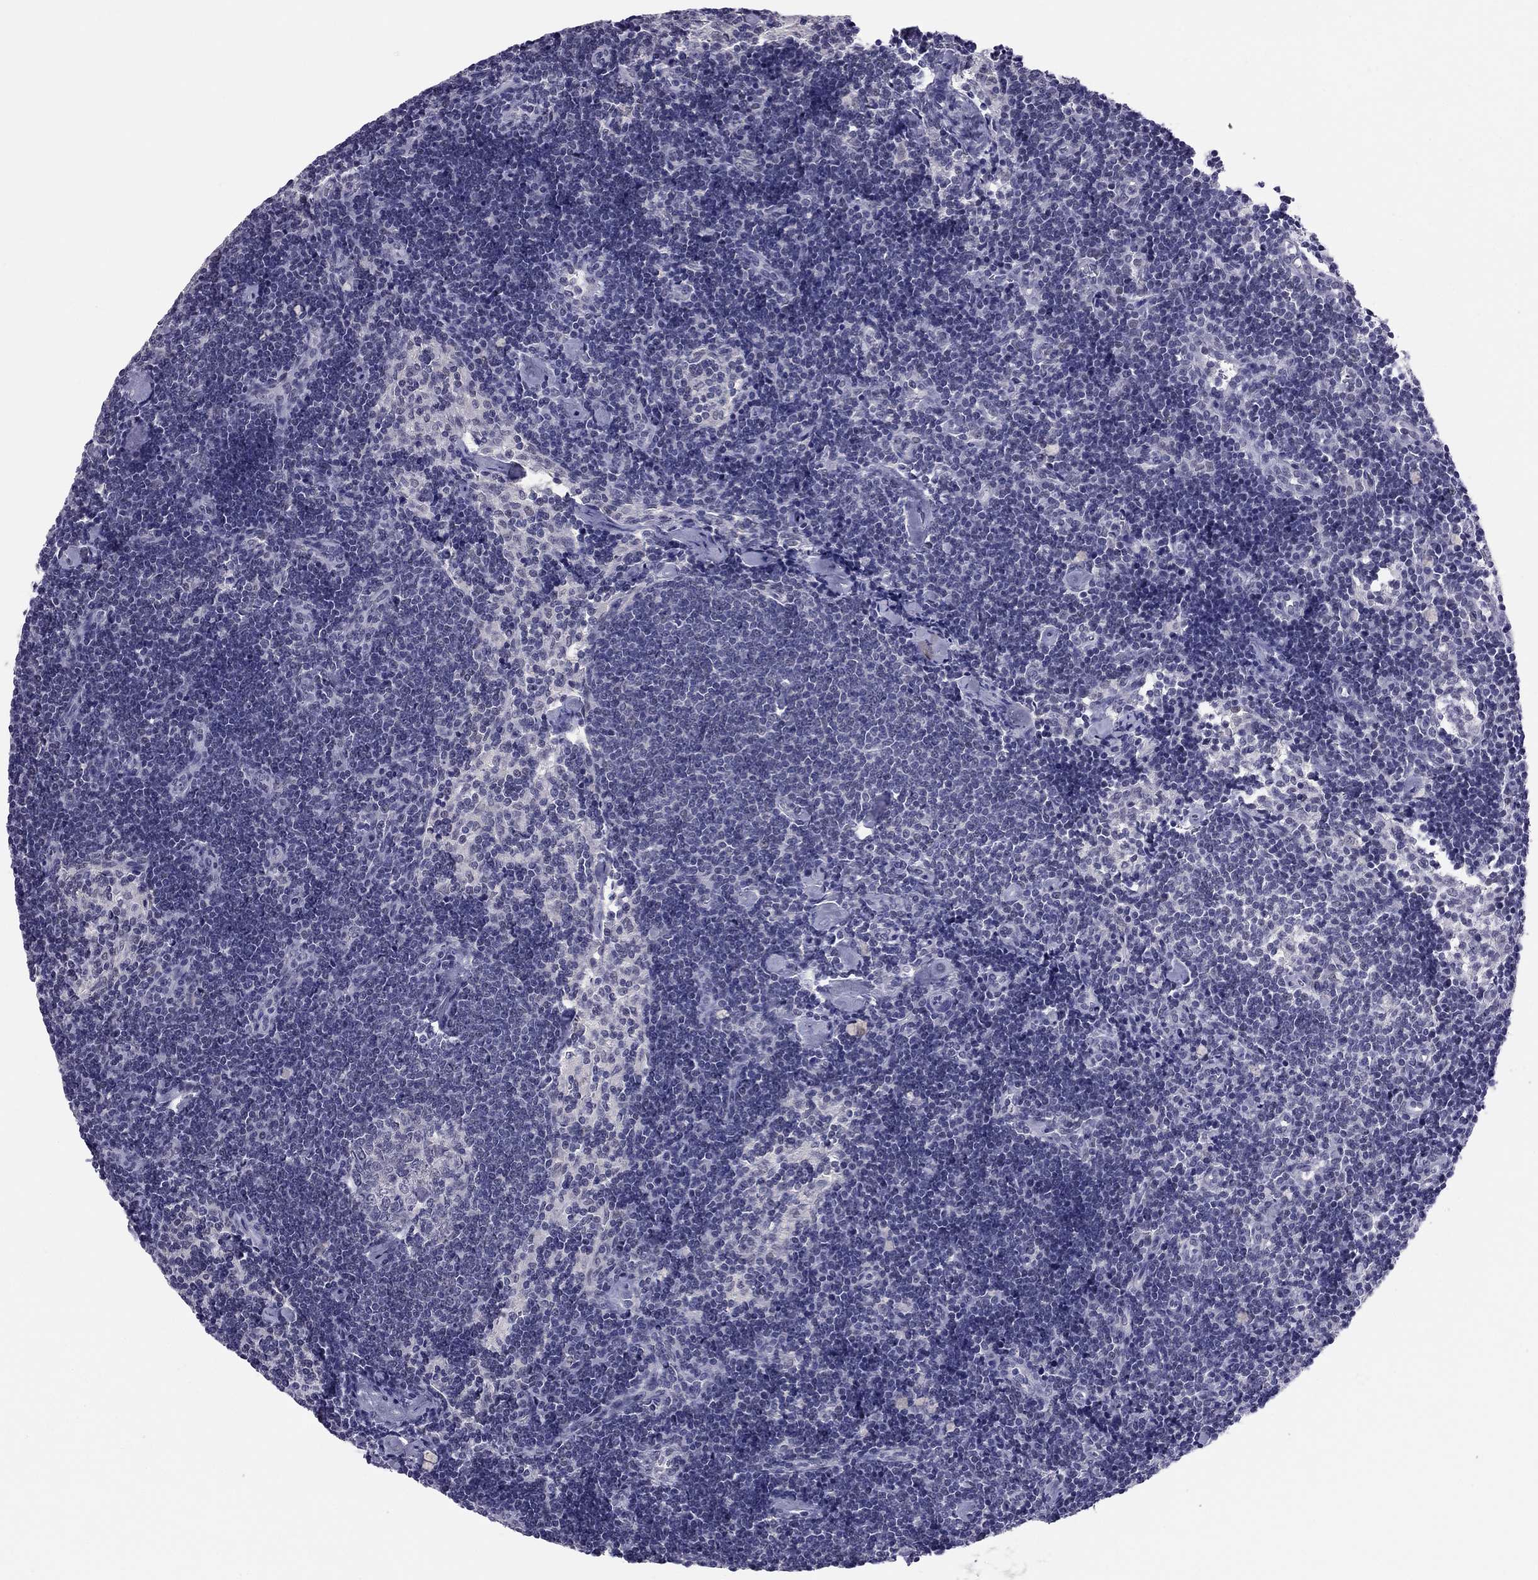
{"staining": {"intensity": "negative", "quantity": "none", "location": "none"}, "tissue": "lymph node", "cell_type": "Germinal center cells", "image_type": "normal", "snomed": [{"axis": "morphology", "description": "Normal tissue, NOS"}, {"axis": "topography", "description": "Lymph node"}], "caption": "Immunohistochemical staining of benign lymph node displays no significant expression in germinal center cells.", "gene": "DOT1L", "patient": {"sex": "female", "age": 42}}